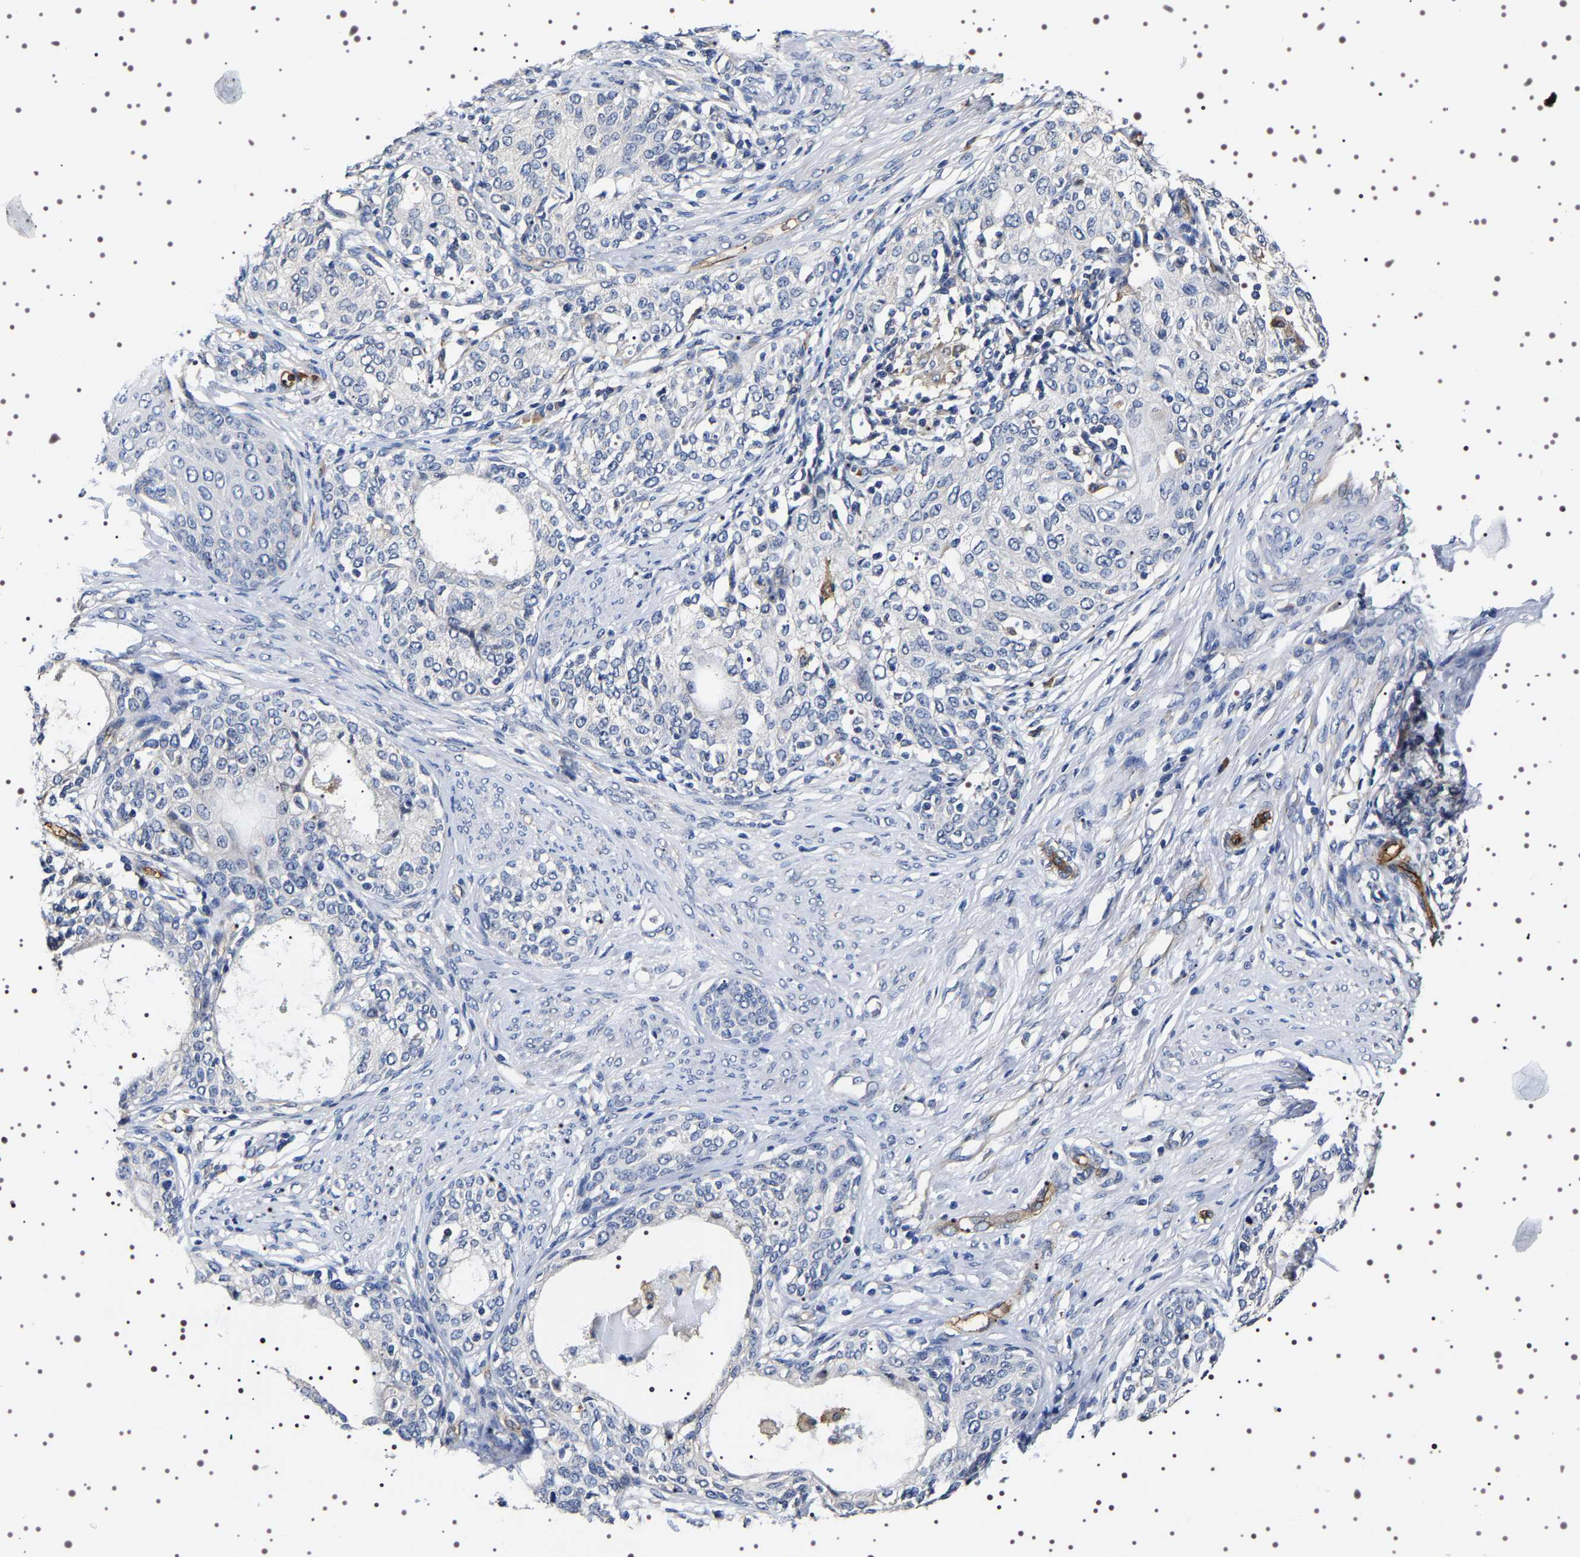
{"staining": {"intensity": "negative", "quantity": "none", "location": "none"}, "tissue": "cervical cancer", "cell_type": "Tumor cells", "image_type": "cancer", "snomed": [{"axis": "morphology", "description": "Squamous cell carcinoma, NOS"}, {"axis": "morphology", "description": "Adenocarcinoma, NOS"}, {"axis": "topography", "description": "Cervix"}], "caption": "Immunohistochemistry (IHC) histopathology image of neoplastic tissue: cervical cancer stained with DAB (3,3'-diaminobenzidine) demonstrates no significant protein staining in tumor cells.", "gene": "ALPL", "patient": {"sex": "female", "age": 52}}